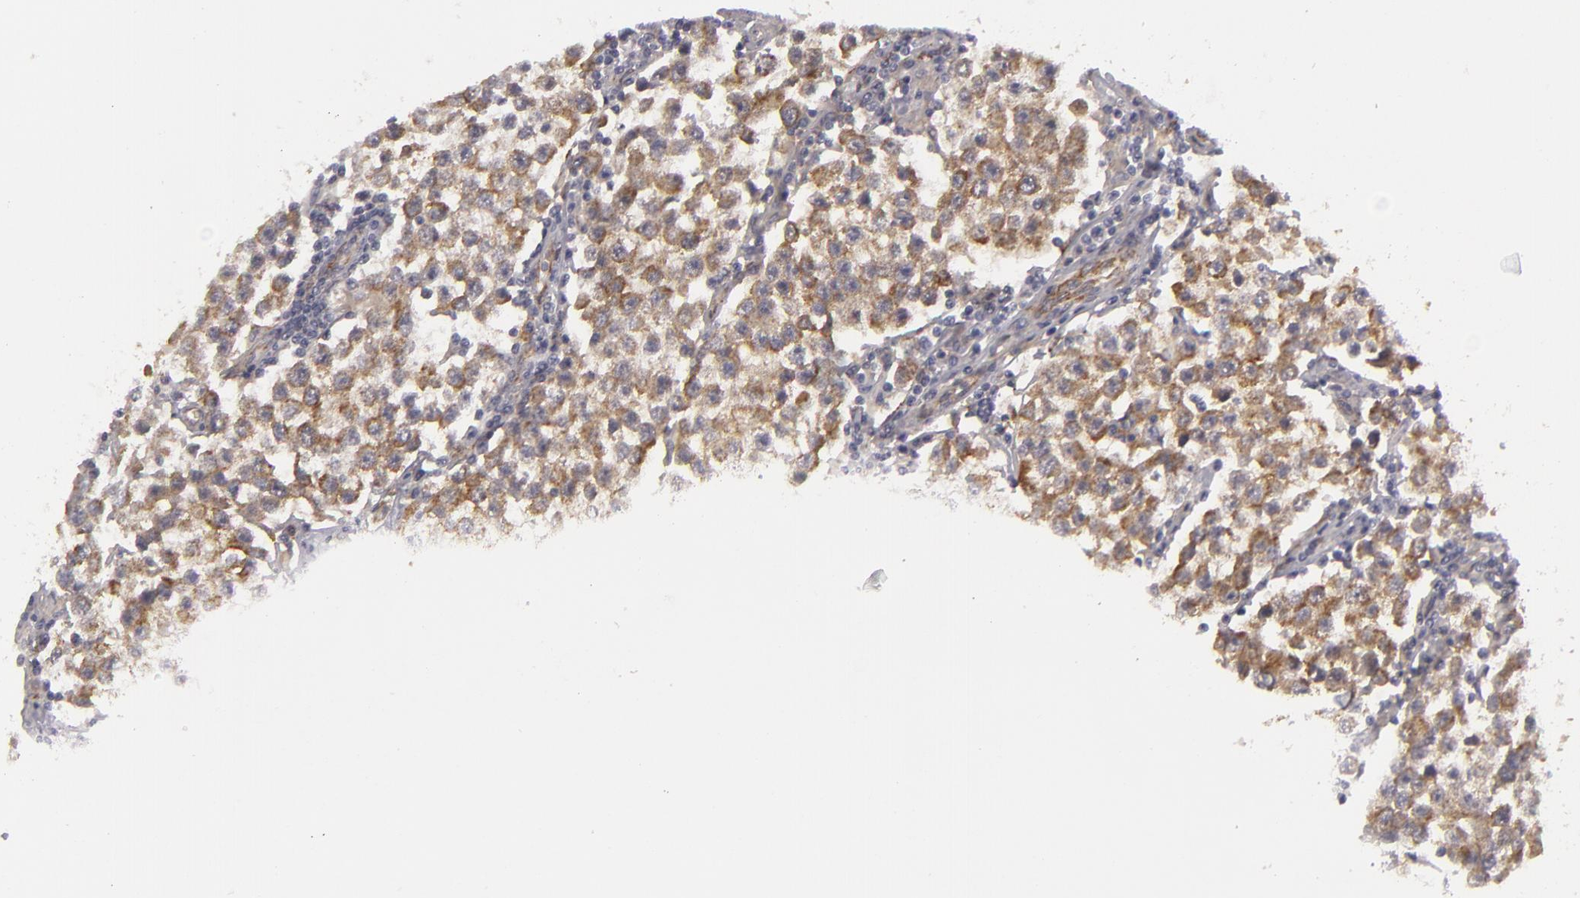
{"staining": {"intensity": "weak", "quantity": "25%-75%", "location": "cytoplasmic/membranous"}, "tissue": "testis cancer", "cell_type": "Tumor cells", "image_type": "cancer", "snomed": [{"axis": "morphology", "description": "Seminoma, NOS"}, {"axis": "topography", "description": "Testis"}], "caption": "Immunohistochemical staining of seminoma (testis) displays weak cytoplasmic/membranous protein positivity in approximately 25%-75% of tumor cells.", "gene": "ALCAM", "patient": {"sex": "male", "age": 36}}